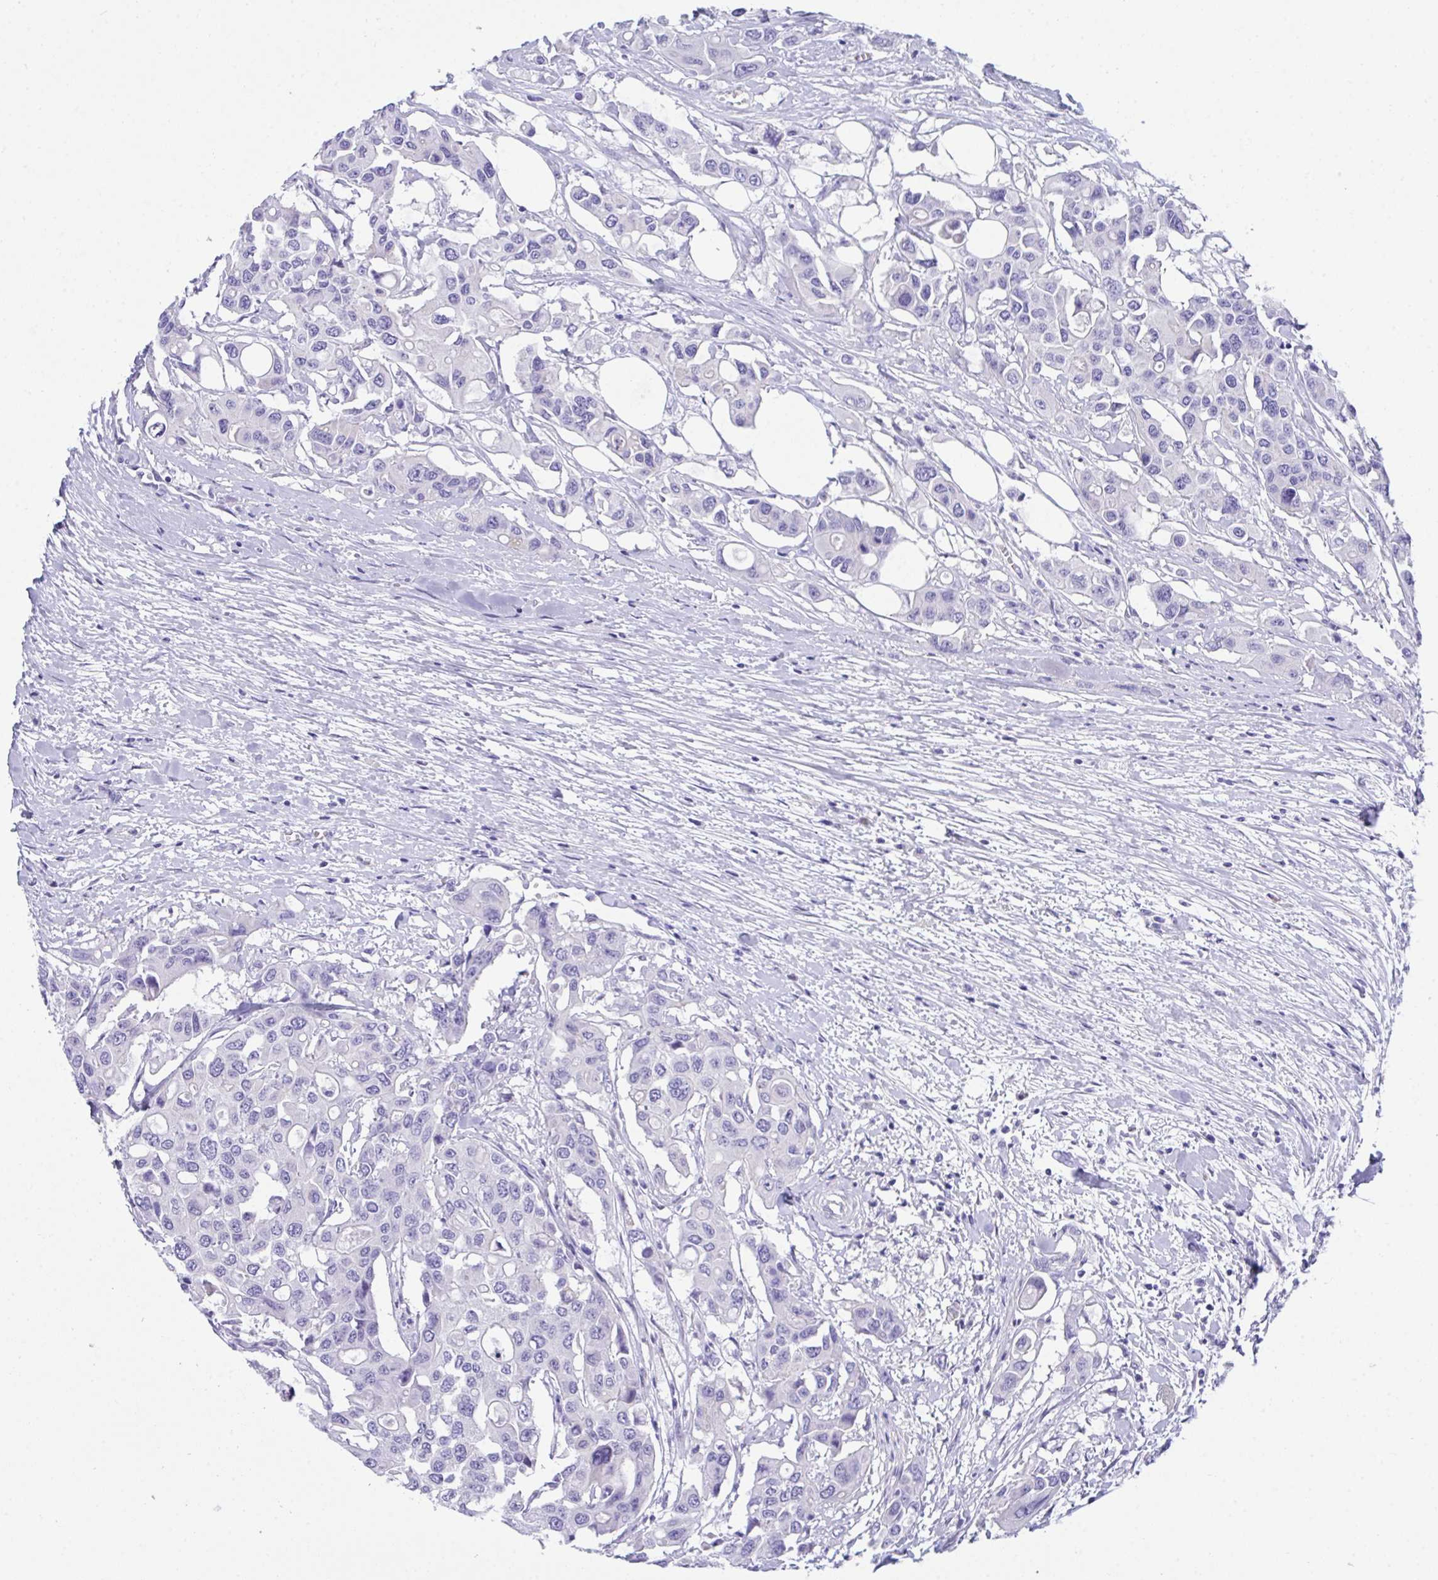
{"staining": {"intensity": "negative", "quantity": "none", "location": "none"}, "tissue": "colorectal cancer", "cell_type": "Tumor cells", "image_type": "cancer", "snomed": [{"axis": "morphology", "description": "Adenocarcinoma, NOS"}, {"axis": "topography", "description": "Colon"}], "caption": "This is an IHC image of human adenocarcinoma (colorectal). There is no expression in tumor cells.", "gene": "TMEM106B", "patient": {"sex": "male", "age": 77}}